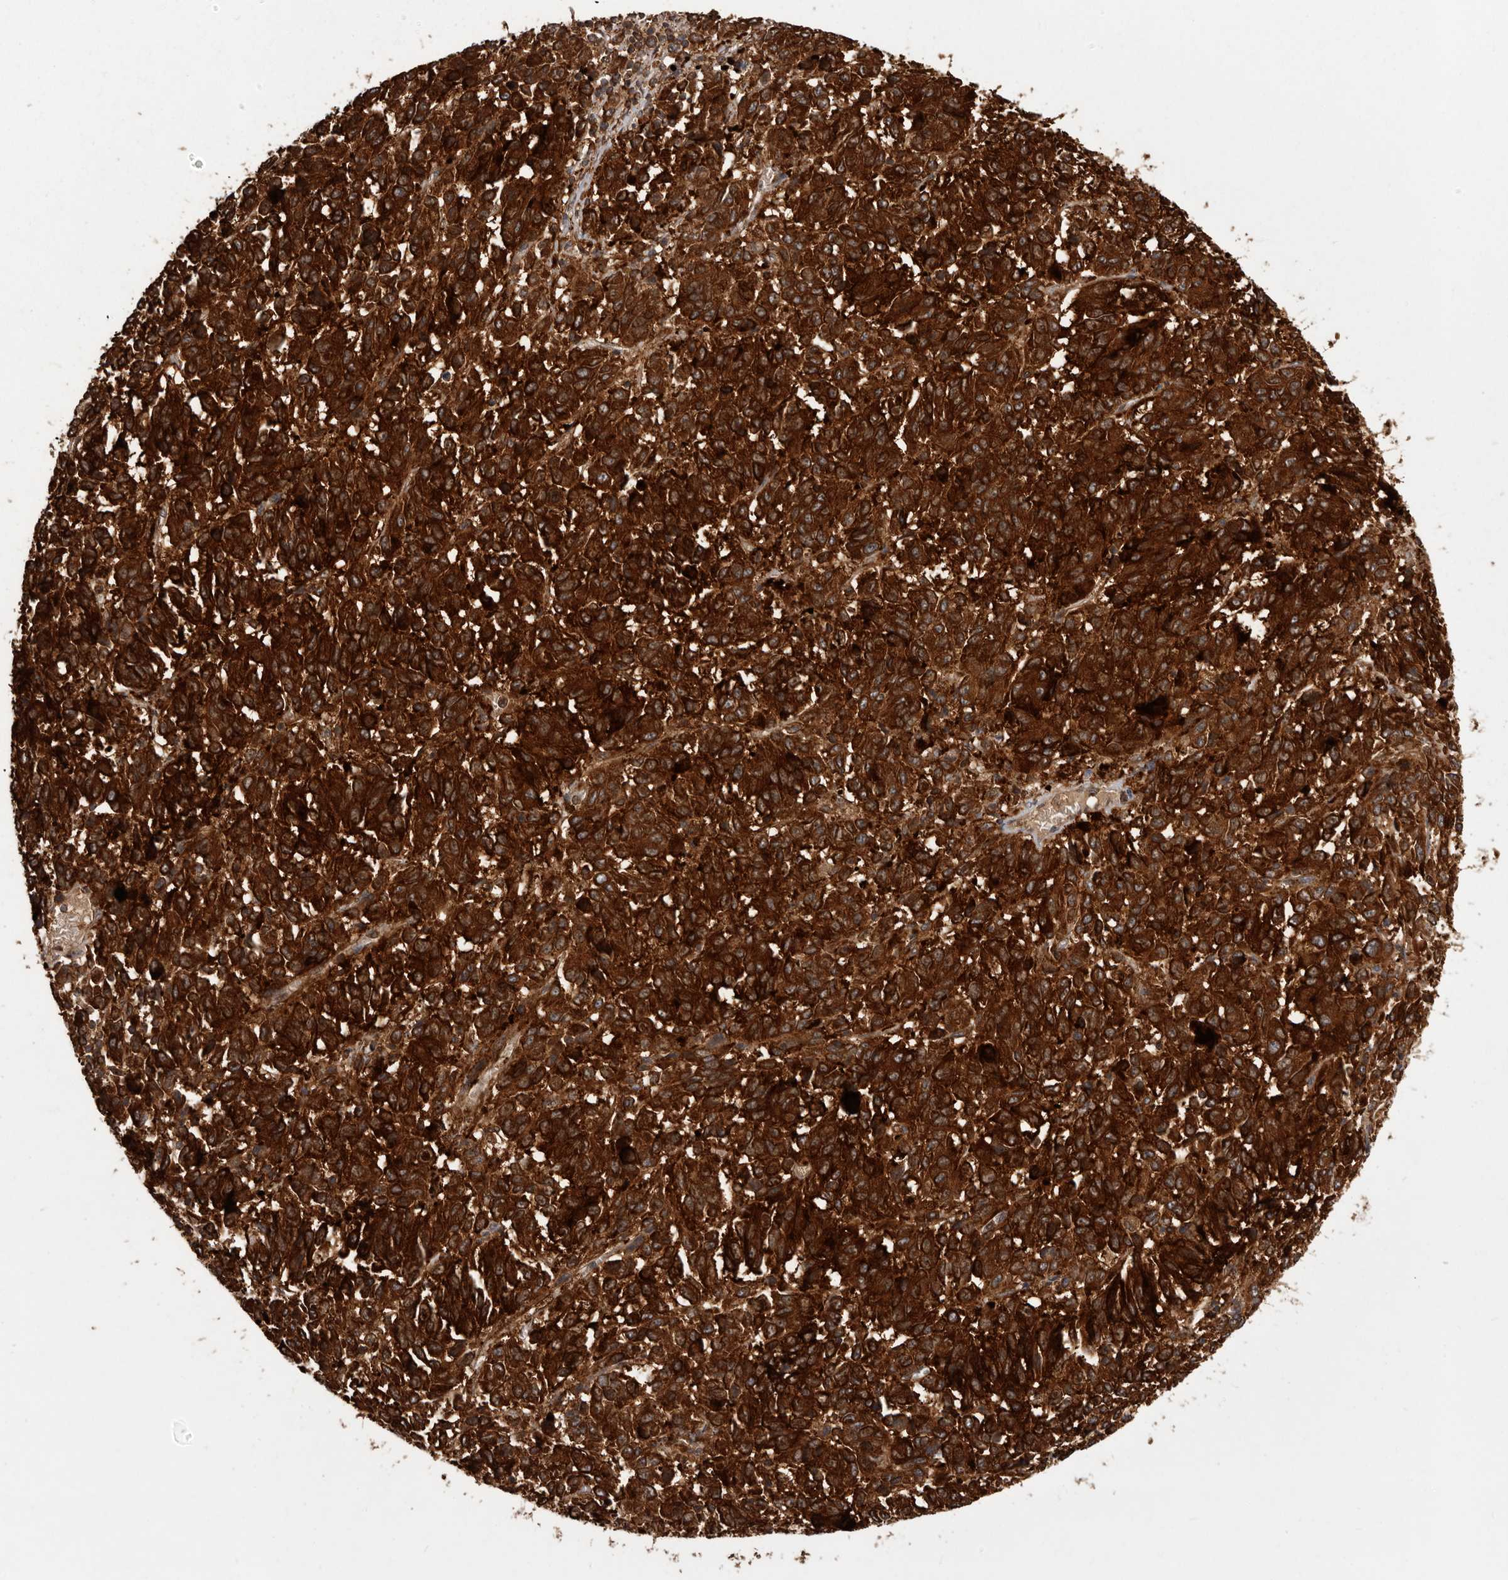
{"staining": {"intensity": "strong", "quantity": ">75%", "location": "cytoplasmic/membranous"}, "tissue": "melanoma", "cell_type": "Tumor cells", "image_type": "cancer", "snomed": [{"axis": "morphology", "description": "Malignant melanoma, Metastatic site"}, {"axis": "topography", "description": "Lung"}], "caption": "Human malignant melanoma (metastatic site) stained with a brown dye displays strong cytoplasmic/membranous positive staining in about >75% of tumor cells.", "gene": "SLC22A3", "patient": {"sex": "male", "age": 64}}